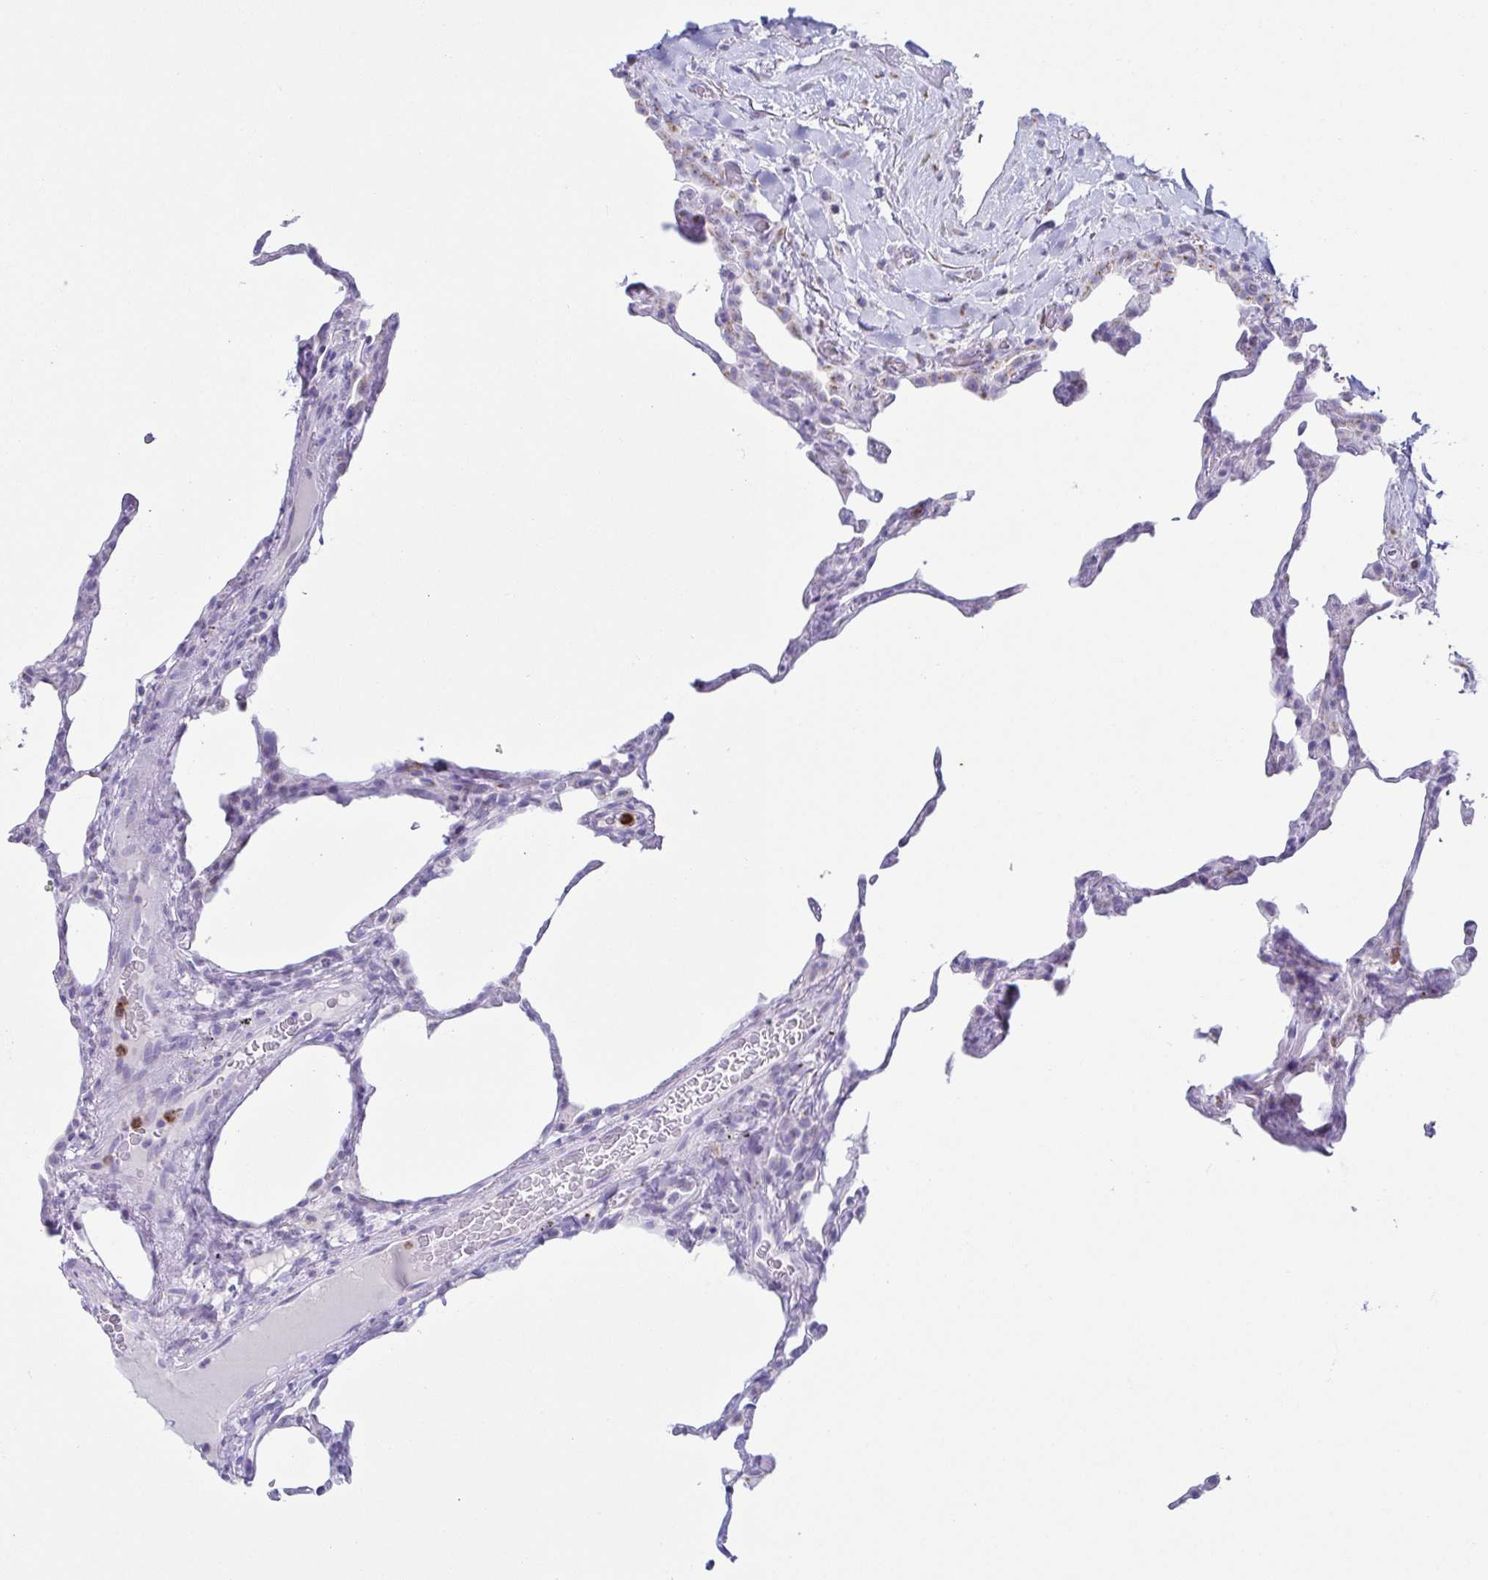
{"staining": {"intensity": "negative", "quantity": "none", "location": "none"}, "tissue": "lung", "cell_type": "Alveolar cells", "image_type": "normal", "snomed": [{"axis": "morphology", "description": "Normal tissue, NOS"}, {"axis": "topography", "description": "Lung"}], "caption": "Lung stained for a protein using immunohistochemistry (IHC) exhibits no expression alveolar cells.", "gene": "AZU1", "patient": {"sex": "female", "age": 57}}